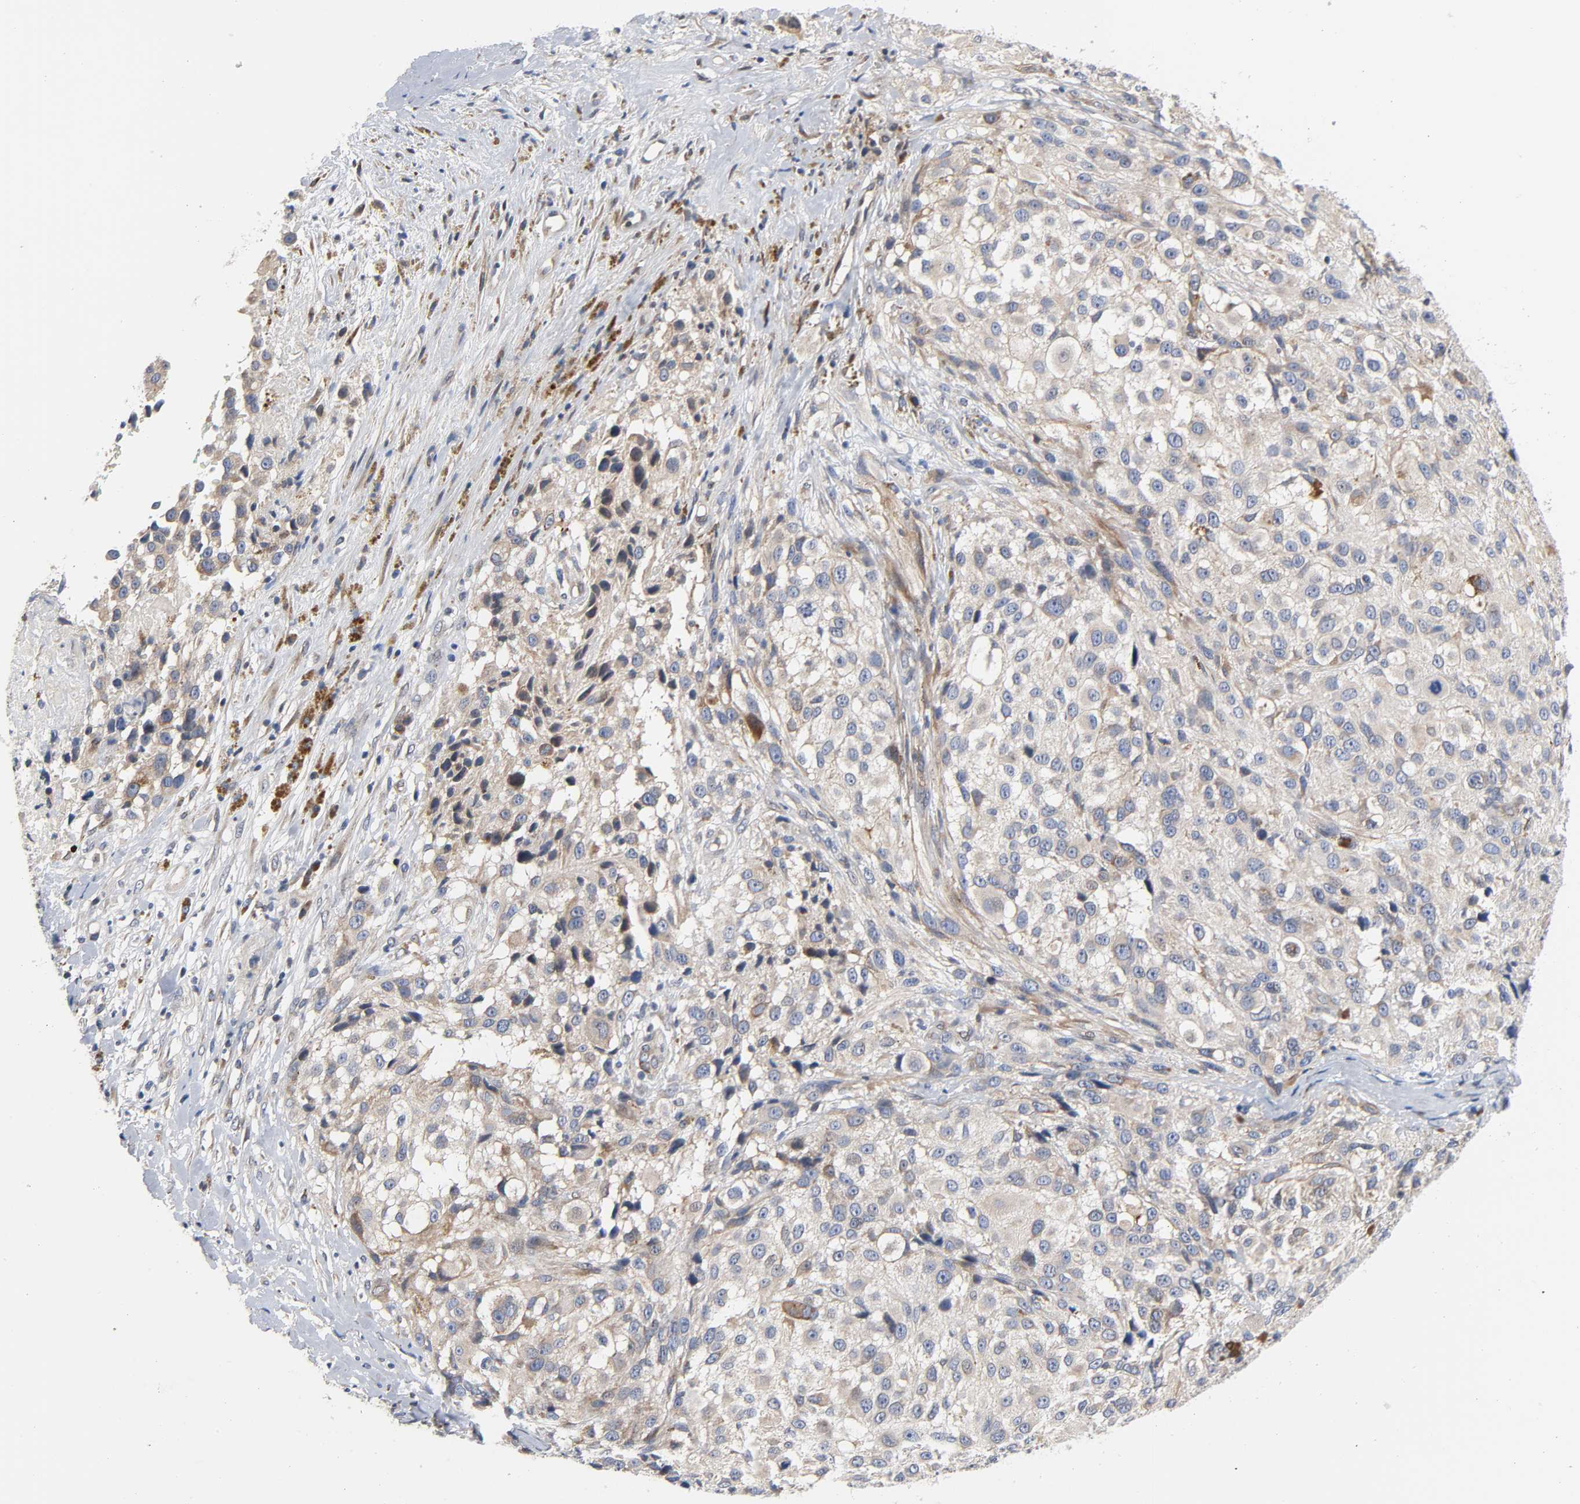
{"staining": {"intensity": "weak", "quantity": "25%-75%", "location": "cytoplasmic/membranous"}, "tissue": "melanoma", "cell_type": "Tumor cells", "image_type": "cancer", "snomed": [{"axis": "morphology", "description": "Necrosis, NOS"}, {"axis": "morphology", "description": "Malignant melanoma, NOS"}, {"axis": "topography", "description": "Skin"}], "caption": "A low amount of weak cytoplasmic/membranous expression is seen in about 25%-75% of tumor cells in melanoma tissue. The protein of interest is stained brown, and the nuclei are stained in blue (DAB IHC with brightfield microscopy, high magnification).", "gene": "ASB6", "patient": {"sex": "female", "age": 87}}